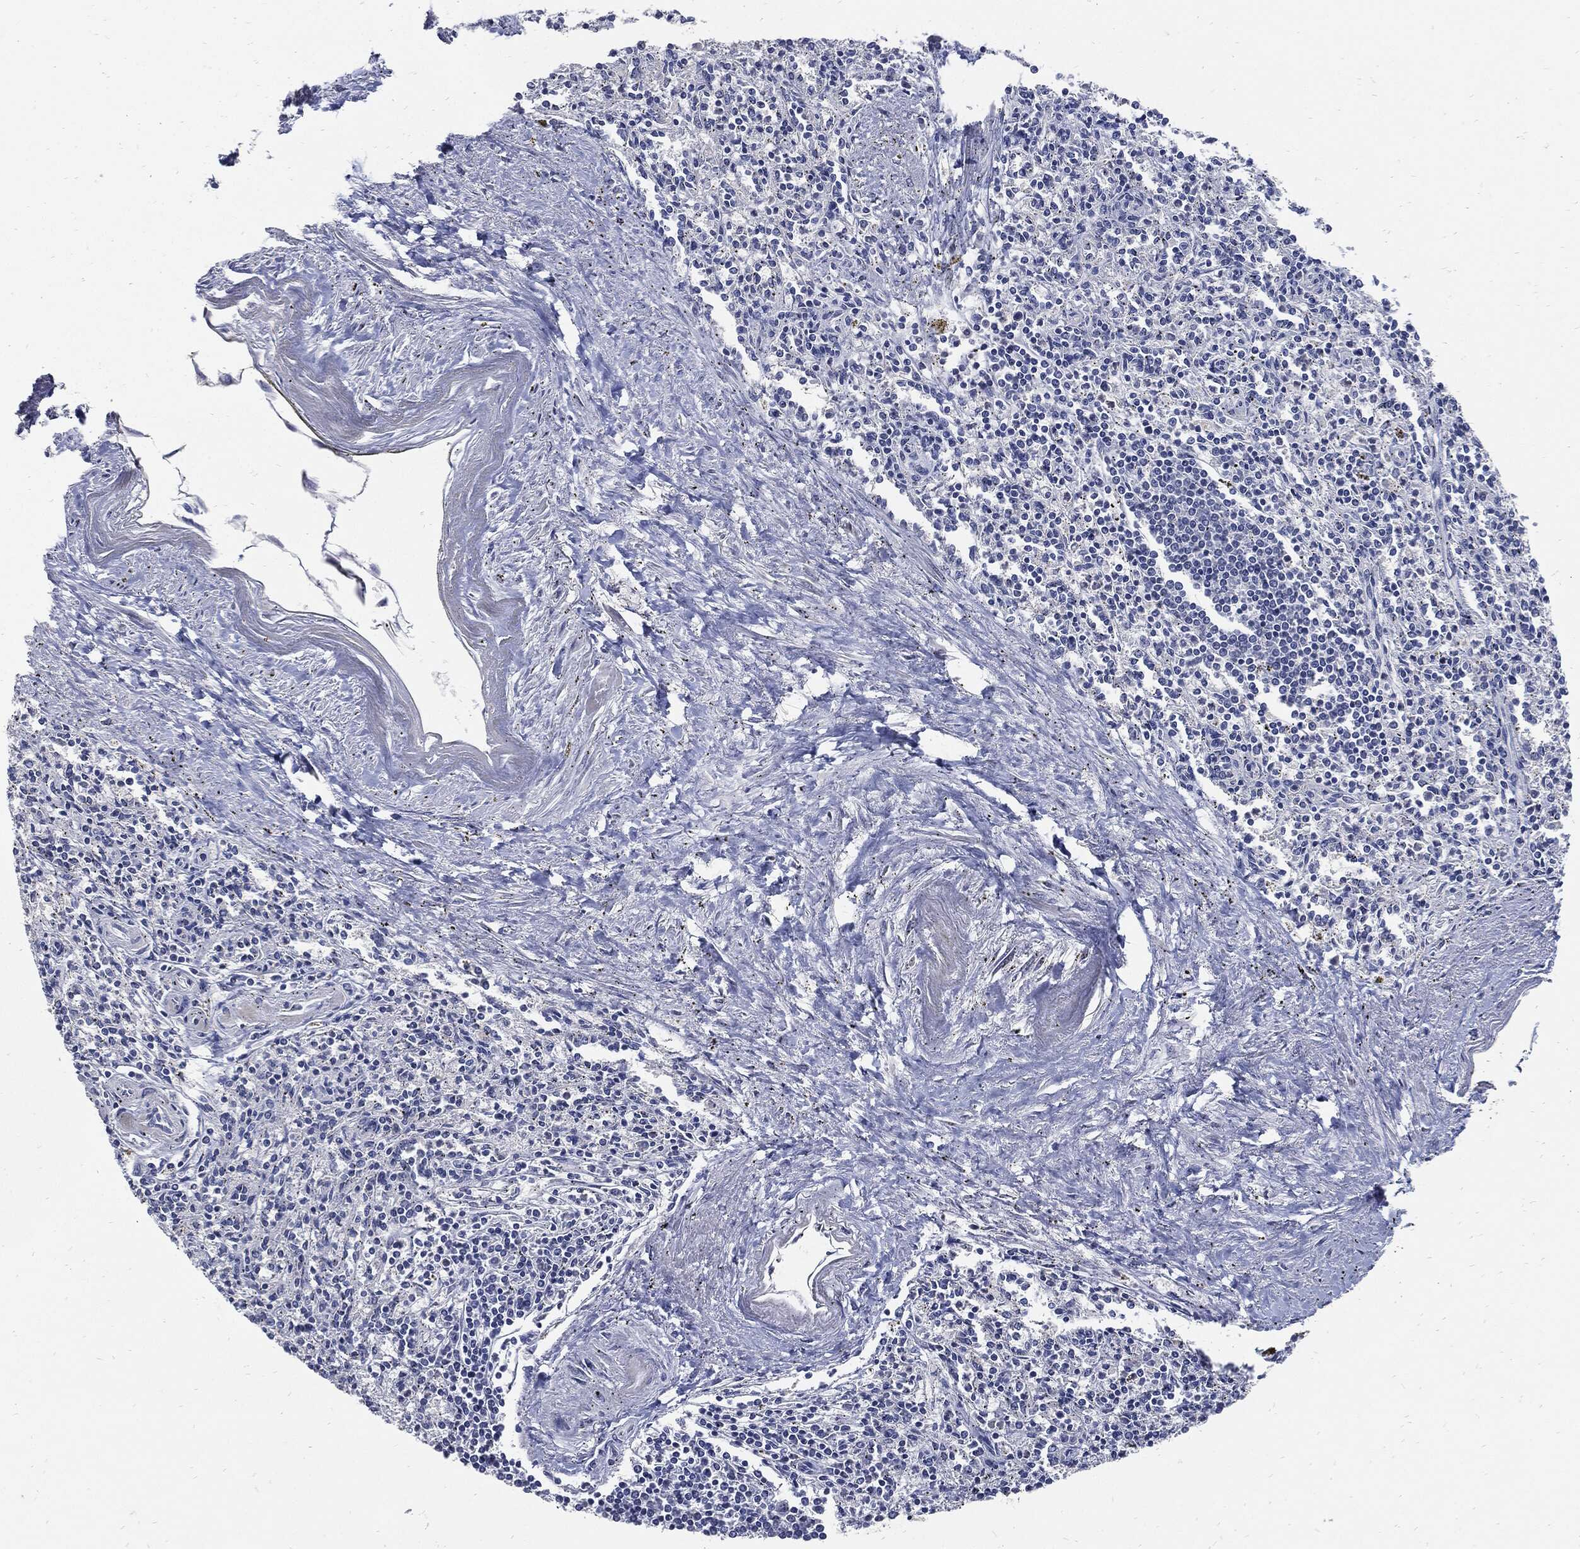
{"staining": {"intensity": "strong", "quantity": "<25%", "location": "nuclear"}, "tissue": "spleen", "cell_type": "Cells in red pulp", "image_type": "normal", "snomed": [{"axis": "morphology", "description": "Normal tissue, NOS"}, {"axis": "topography", "description": "Spleen"}], "caption": "High-magnification brightfield microscopy of benign spleen stained with DAB (brown) and counterstained with hematoxylin (blue). cells in red pulp exhibit strong nuclear staining is present in about<25% of cells.", "gene": "NBN", "patient": {"sex": "male", "age": 69}}